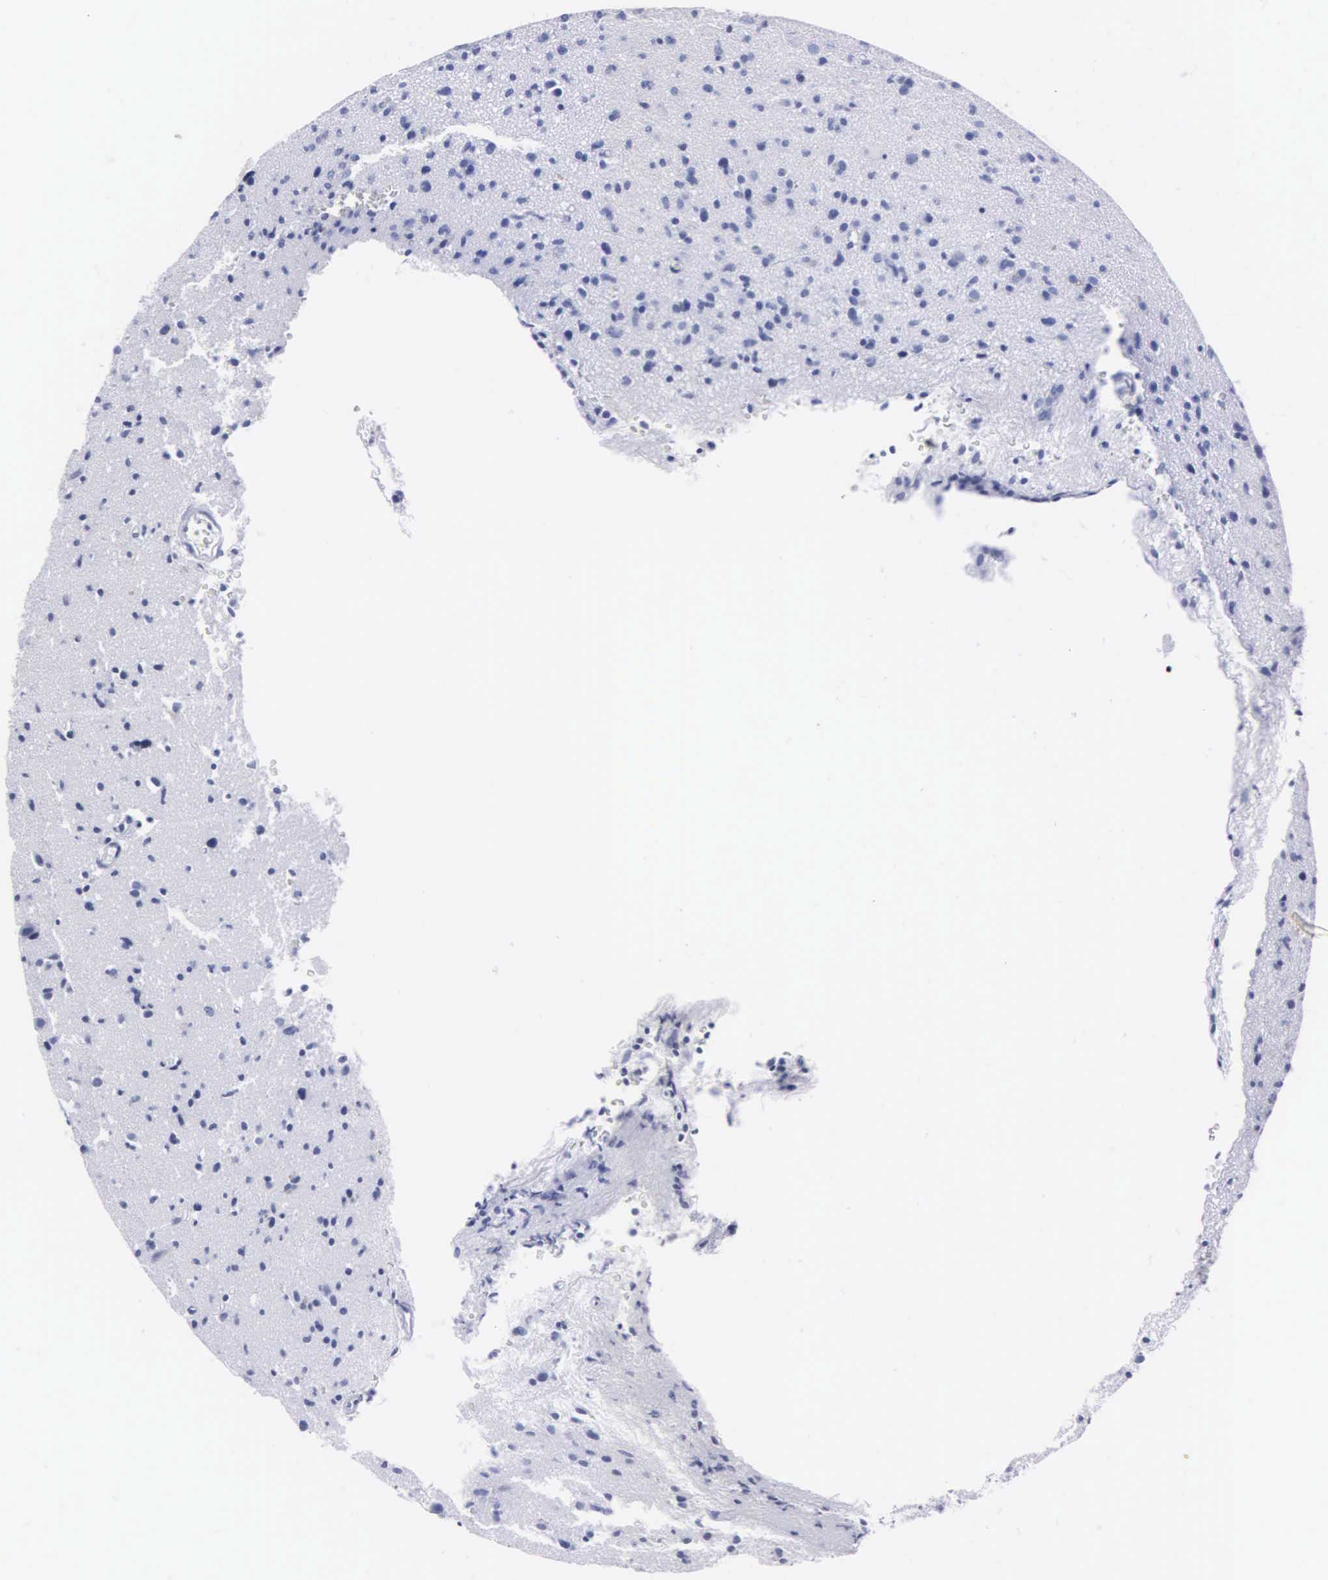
{"staining": {"intensity": "negative", "quantity": "none", "location": "none"}, "tissue": "glioma", "cell_type": "Tumor cells", "image_type": "cancer", "snomed": [{"axis": "morphology", "description": "Glioma, malignant, Low grade"}, {"axis": "topography", "description": "Brain"}], "caption": "The image shows no significant expression in tumor cells of malignant glioma (low-grade).", "gene": "MB", "patient": {"sex": "female", "age": 46}}